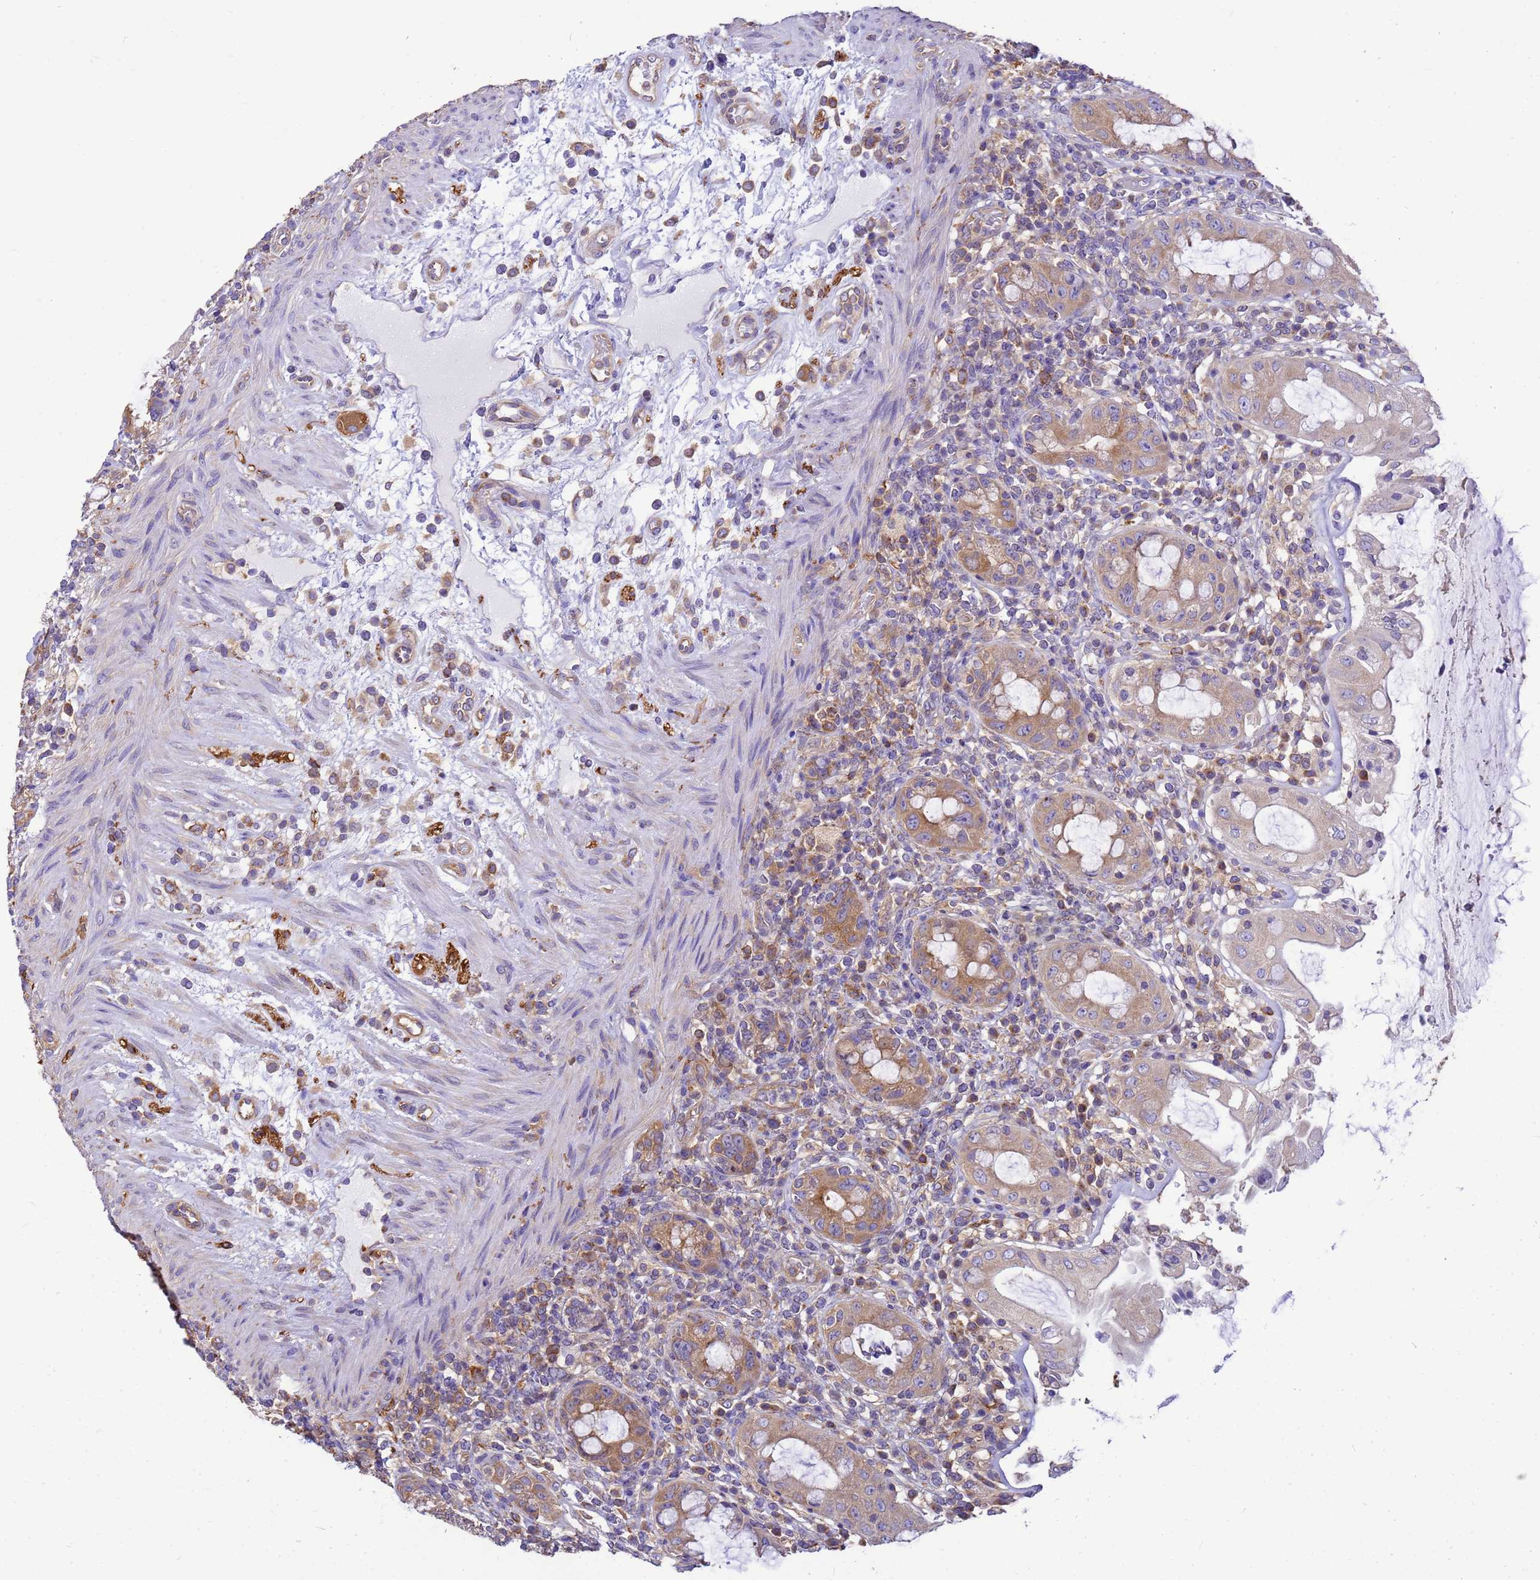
{"staining": {"intensity": "moderate", "quantity": ">75%", "location": "cytoplasmic/membranous"}, "tissue": "rectum", "cell_type": "Glandular cells", "image_type": "normal", "snomed": [{"axis": "morphology", "description": "Normal tissue, NOS"}, {"axis": "topography", "description": "Rectum"}], "caption": "DAB immunohistochemical staining of unremarkable rectum exhibits moderate cytoplasmic/membranous protein expression in about >75% of glandular cells.", "gene": "ENSG00000198211", "patient": {"sex": "female", "age": 57}}